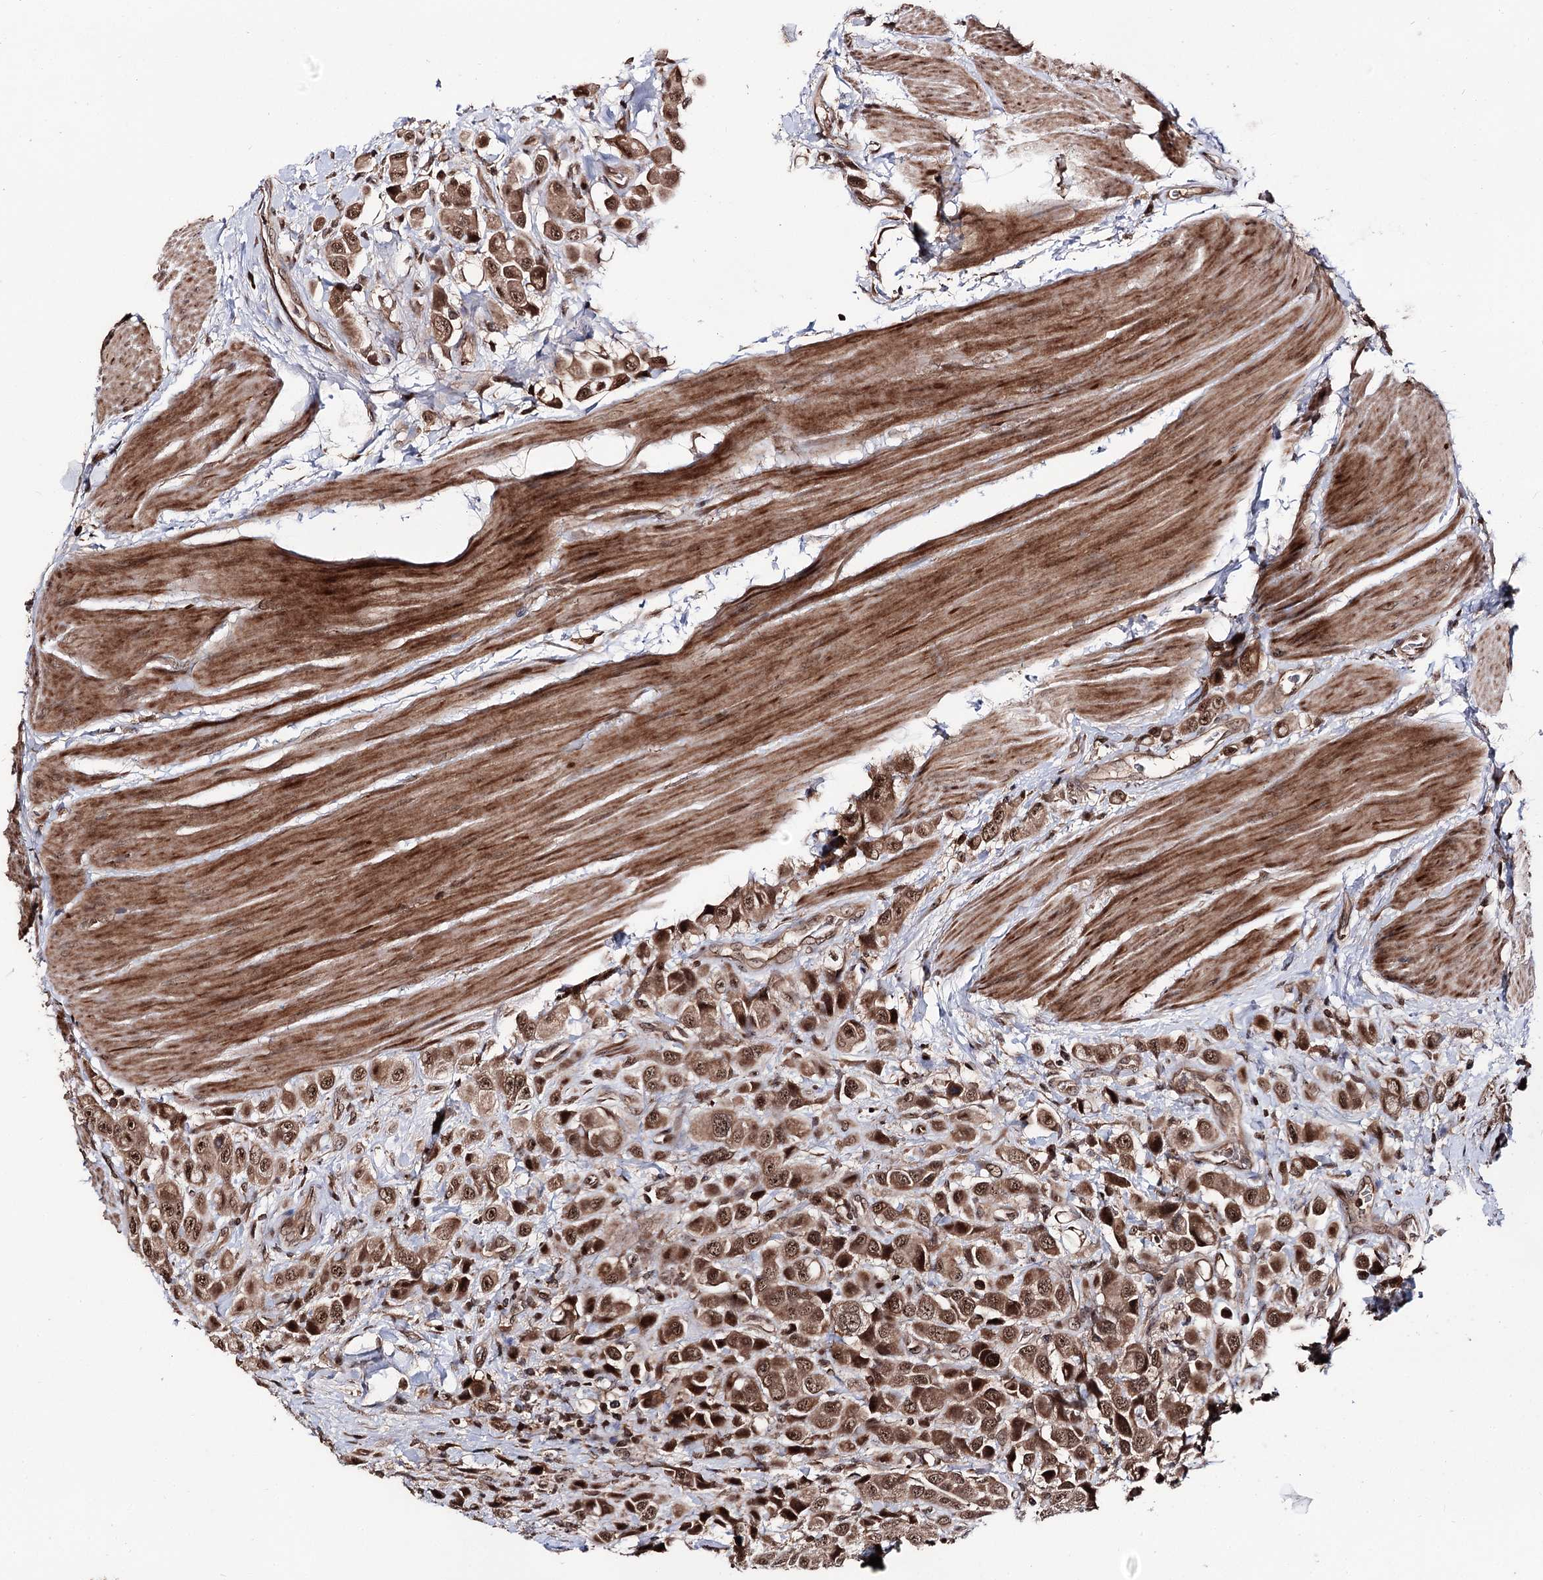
{"staining": {"intensity": "strong", "quantity": ">75%", "location": "cytoplasmic/membranous,nuclear"}, "tissue": "urothelial cancer", "cell_type": "Tumor cells", "image_type": "cancer", "snomed": [{"axis": "morphology", "description": "Urothelial carcinoma, High grade"}, {"axis": "topography", "description": "Urinary bladder"}], "caption": "IHC micrograph of human urothelial cancer stained for a protein (brown), which shows high levels of strong cytoplasmic/membranous and nuclear staining in about >75% of tumor cells.", "gene": "FAM53B", "patient": {"sex": "male", "age": 50}}